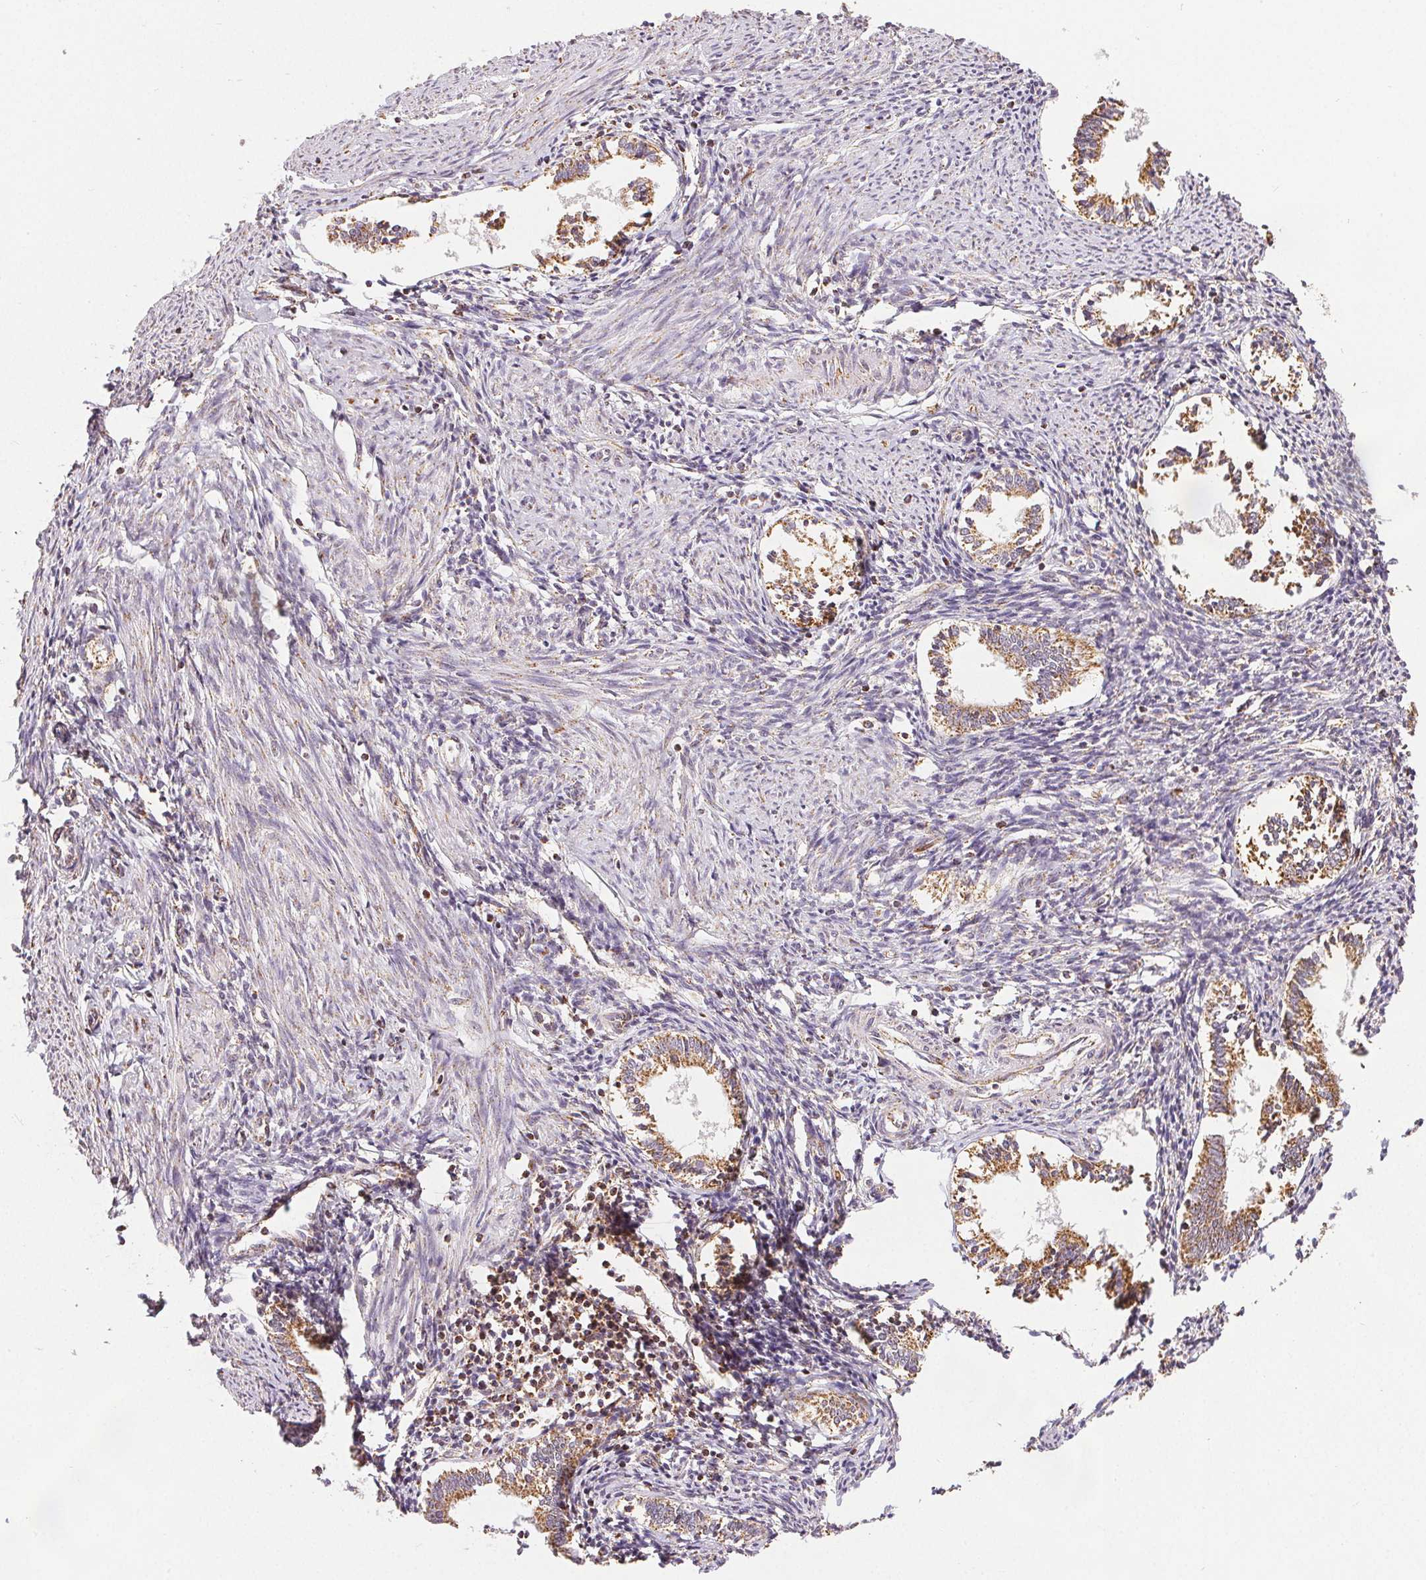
{"staining": {"intensity": "weak", "quantity": "25%-75%", "location": "cytoplasmic/membranous"}, "tissue": "endometrium", "cell_type": "Cells in endometrial stroma", "image_type": "normal", "snomed": [{"axis": "morphology", "description": "Normal tissue, NOS"}, {"axis": "topography", "description": "Endometrium"}], "caption": "Protein staining of benign endometrium displays weak cytoplasmic/membranous staining in approximately 25%-75% of cells in endometrial stroma.", "gene": "SDHB", "patient": {"sex": "female", "age": 41}}